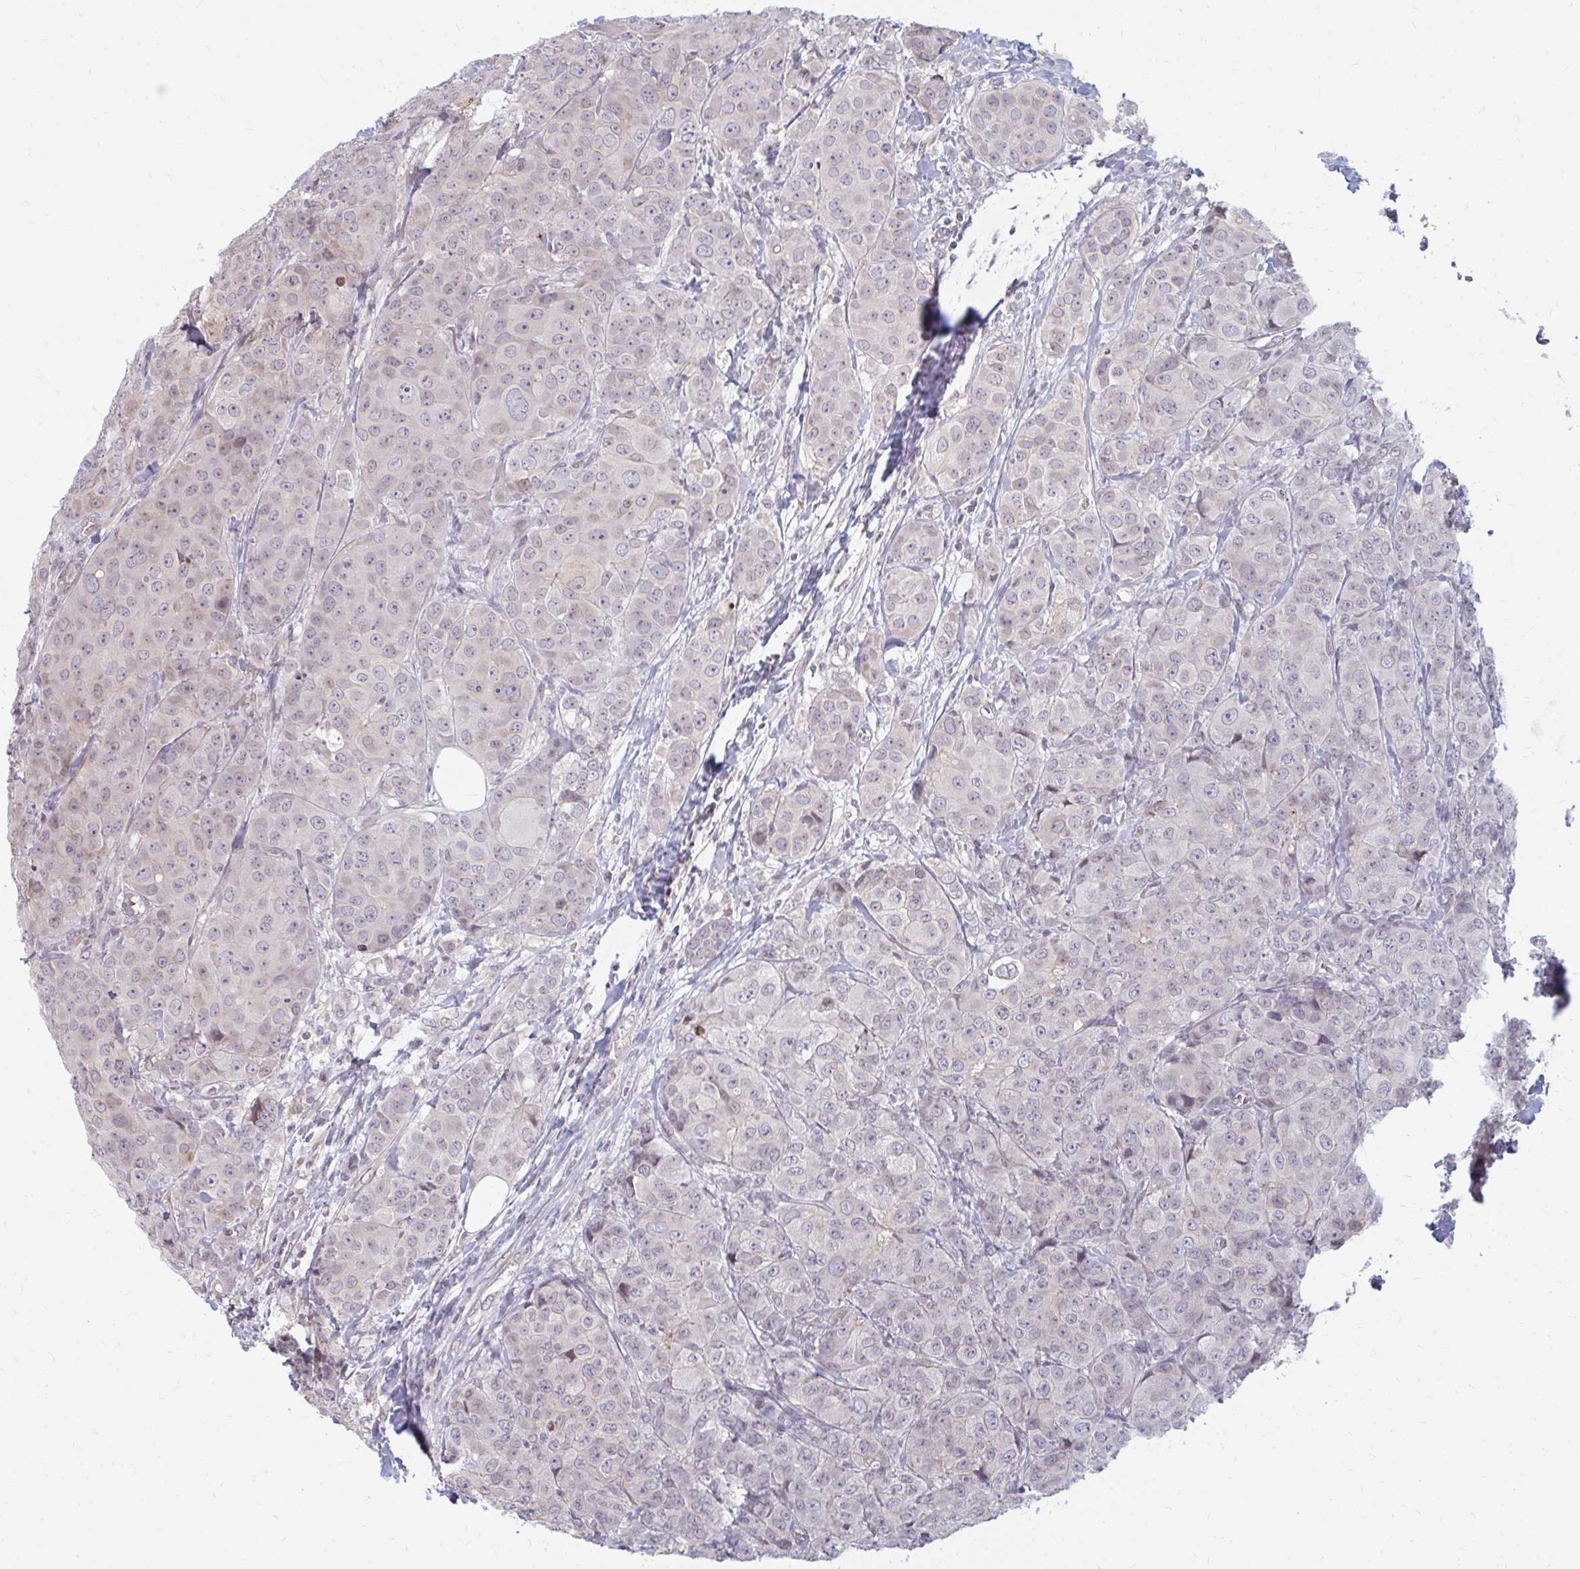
{"staining": {"intensity": "negative", "quantity": "none", "location": "none"}, "tissue": "breast cancer", "cell_type": "Tumor cells", "image_type": "cancer", "snomed": [{"axis": "morphology", "description": "Duct carcinoma"}, {"axis": "topography", "description": "Breast"}], "caption": "Intraductal carcinoma (breast) was stained to show a protein in brown. There is no significant positivity in tumor cells.", "gene": "GPC5", "patient": {"sex": "female", "age": 43}}